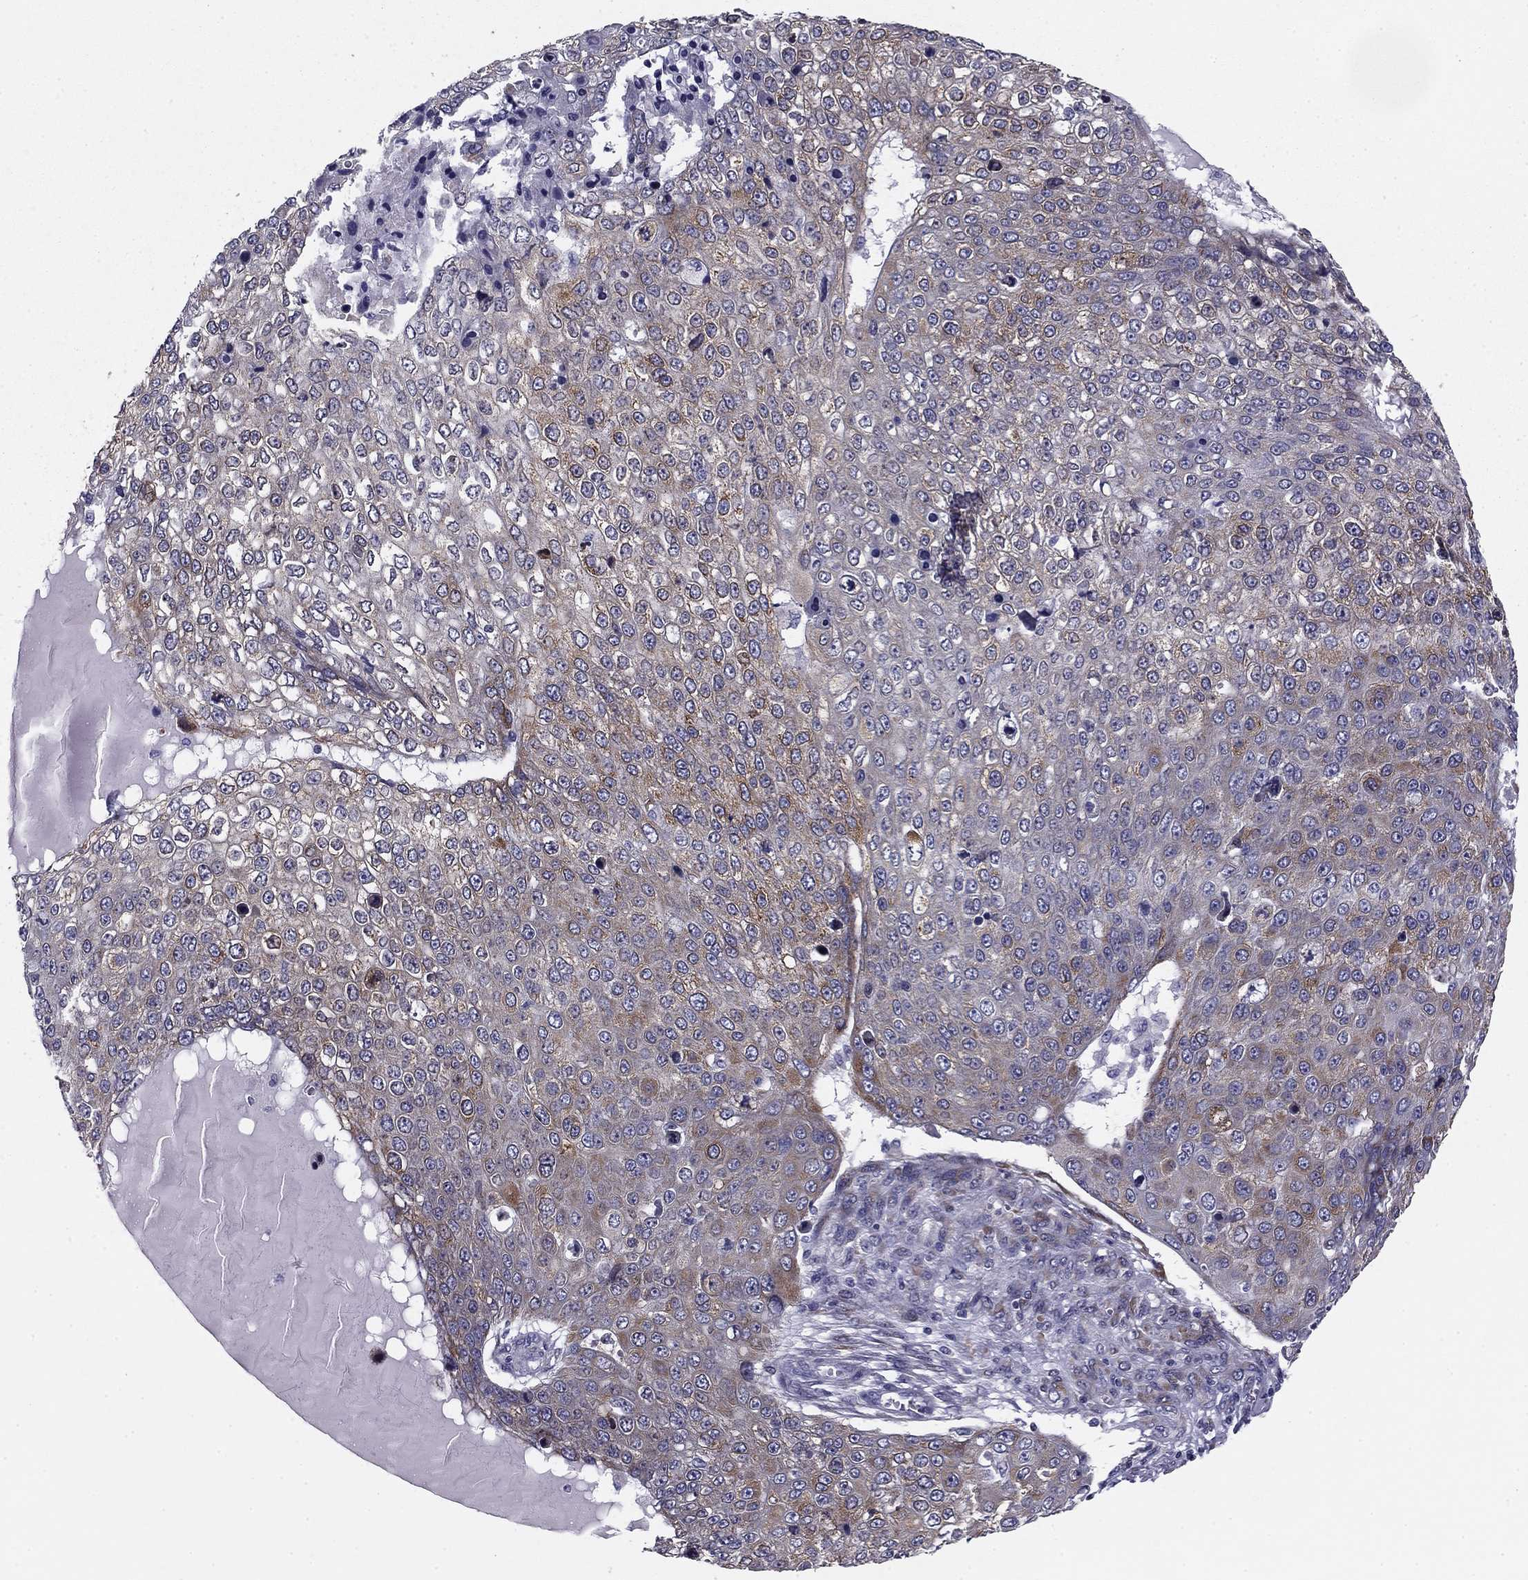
{"staining": {"intensity": "moderate", "quantity": "<25%", "location": "cytoplasmic/membranous"}, "tissue": "skin cancer", "cell_type": "Tumor cells", "image_type": "cancer", "snomed": [{"axis": "morphology", "description": "Squamous cell carcinoma, NOS"}, {"axis": "topography", "description": "Skin"}], "caption": "Protein expression analysis of human skin cancer reveals moderate cytoplasmic/membranous expression in about <25% of tumor cells. (Brightfield microscopy of DAB IHC at high magnification).", "gene": "TMED3", "patient": {"sex": "male", "age": 71}}